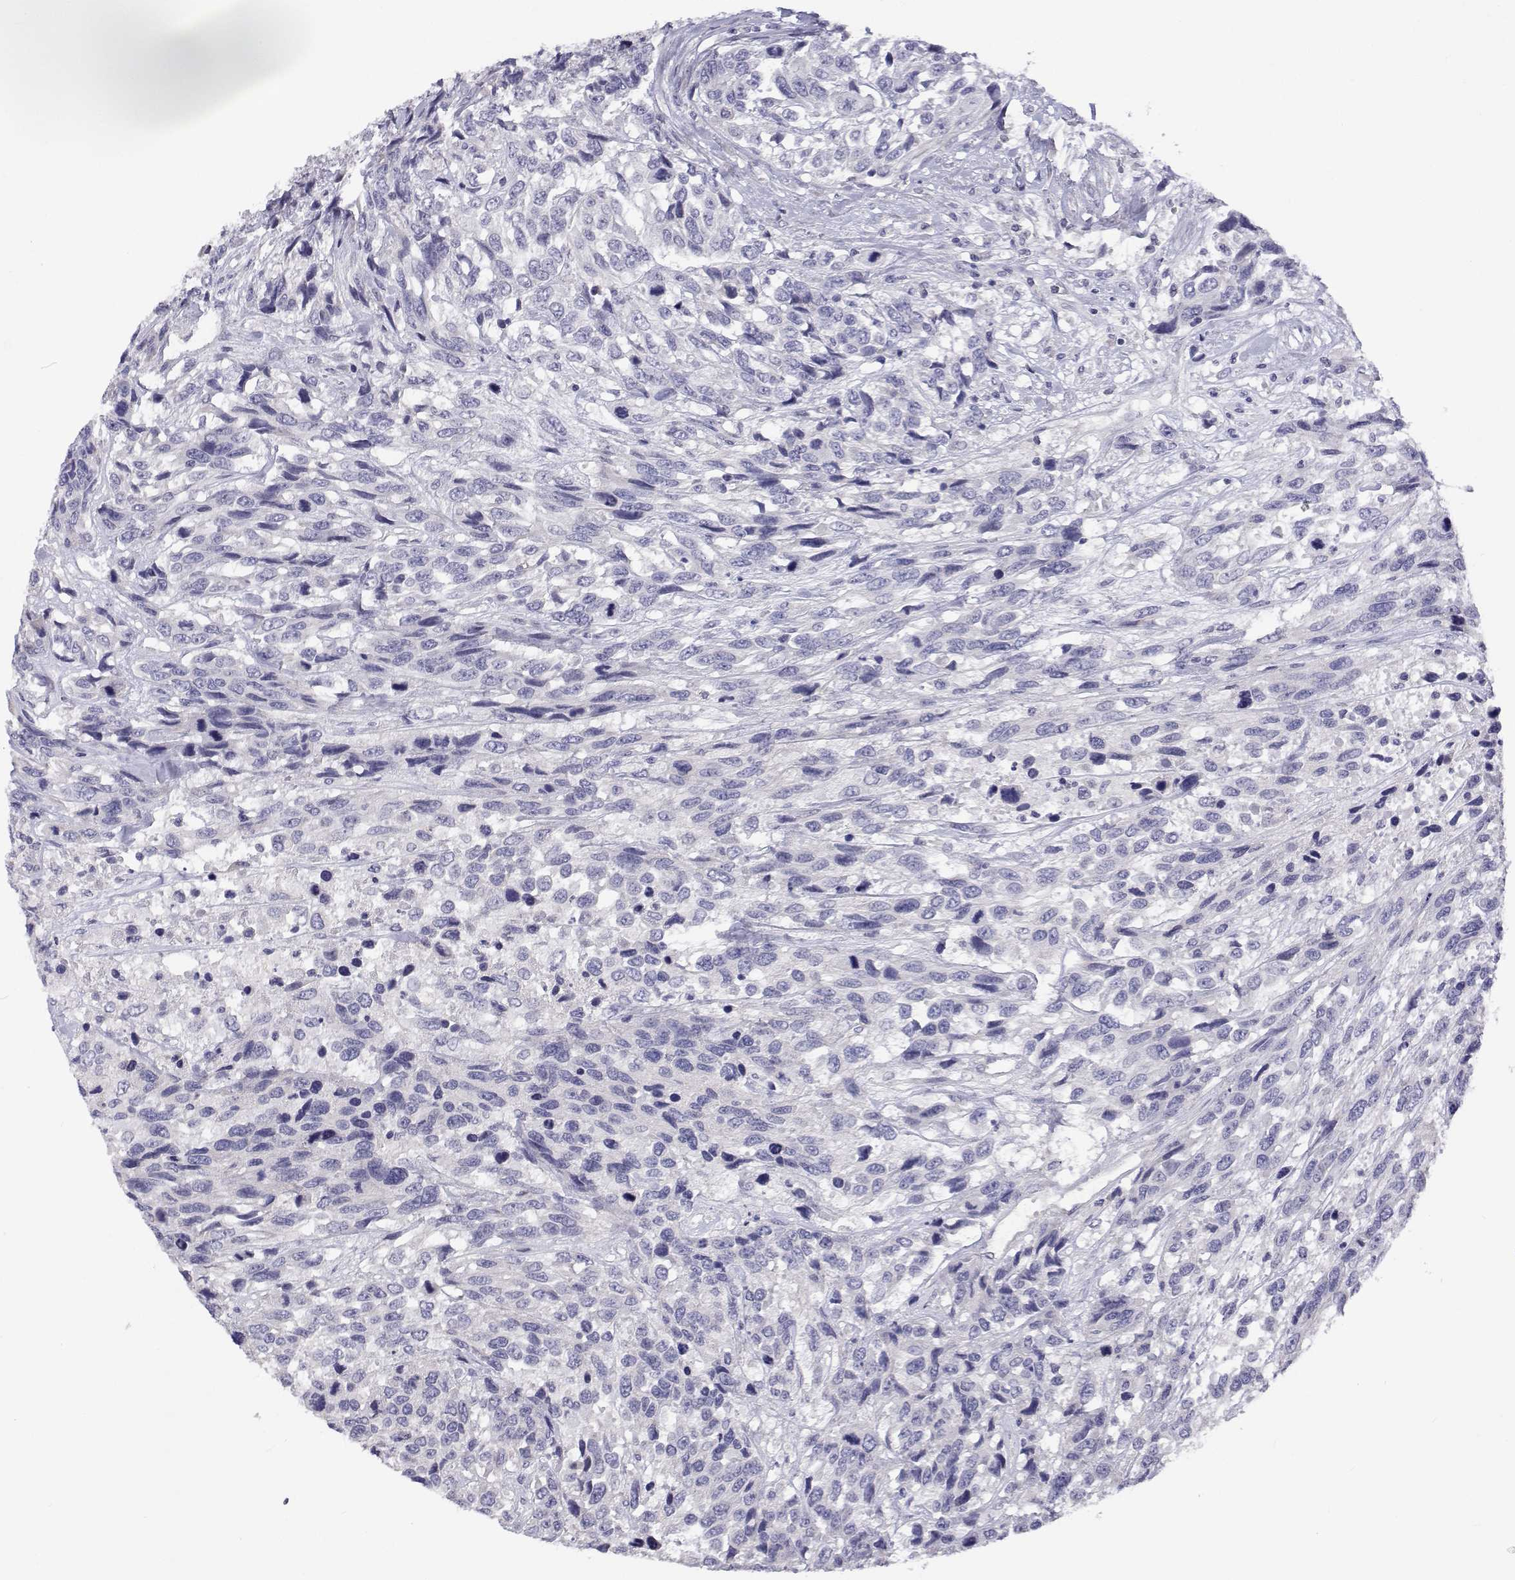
{"staining": {"intensity": "negative", "quantity": "none", "location": "none"}, "tissue": "urothelial cancer", "cell_type": "Tumor cells", "image_type": "cancer", "snomed": [{"axis": "morphology", "description": "Urothelial carcinoma, High grade"}, {"axis": "topography", "description": "Urinary bladder"}], "caption": "A micrograph of human high-grade urothelial carcinoma is negative for staining in tumor cells.", "gene": "ANKRD65", "patient": {"sex": "female", "age": 70}}